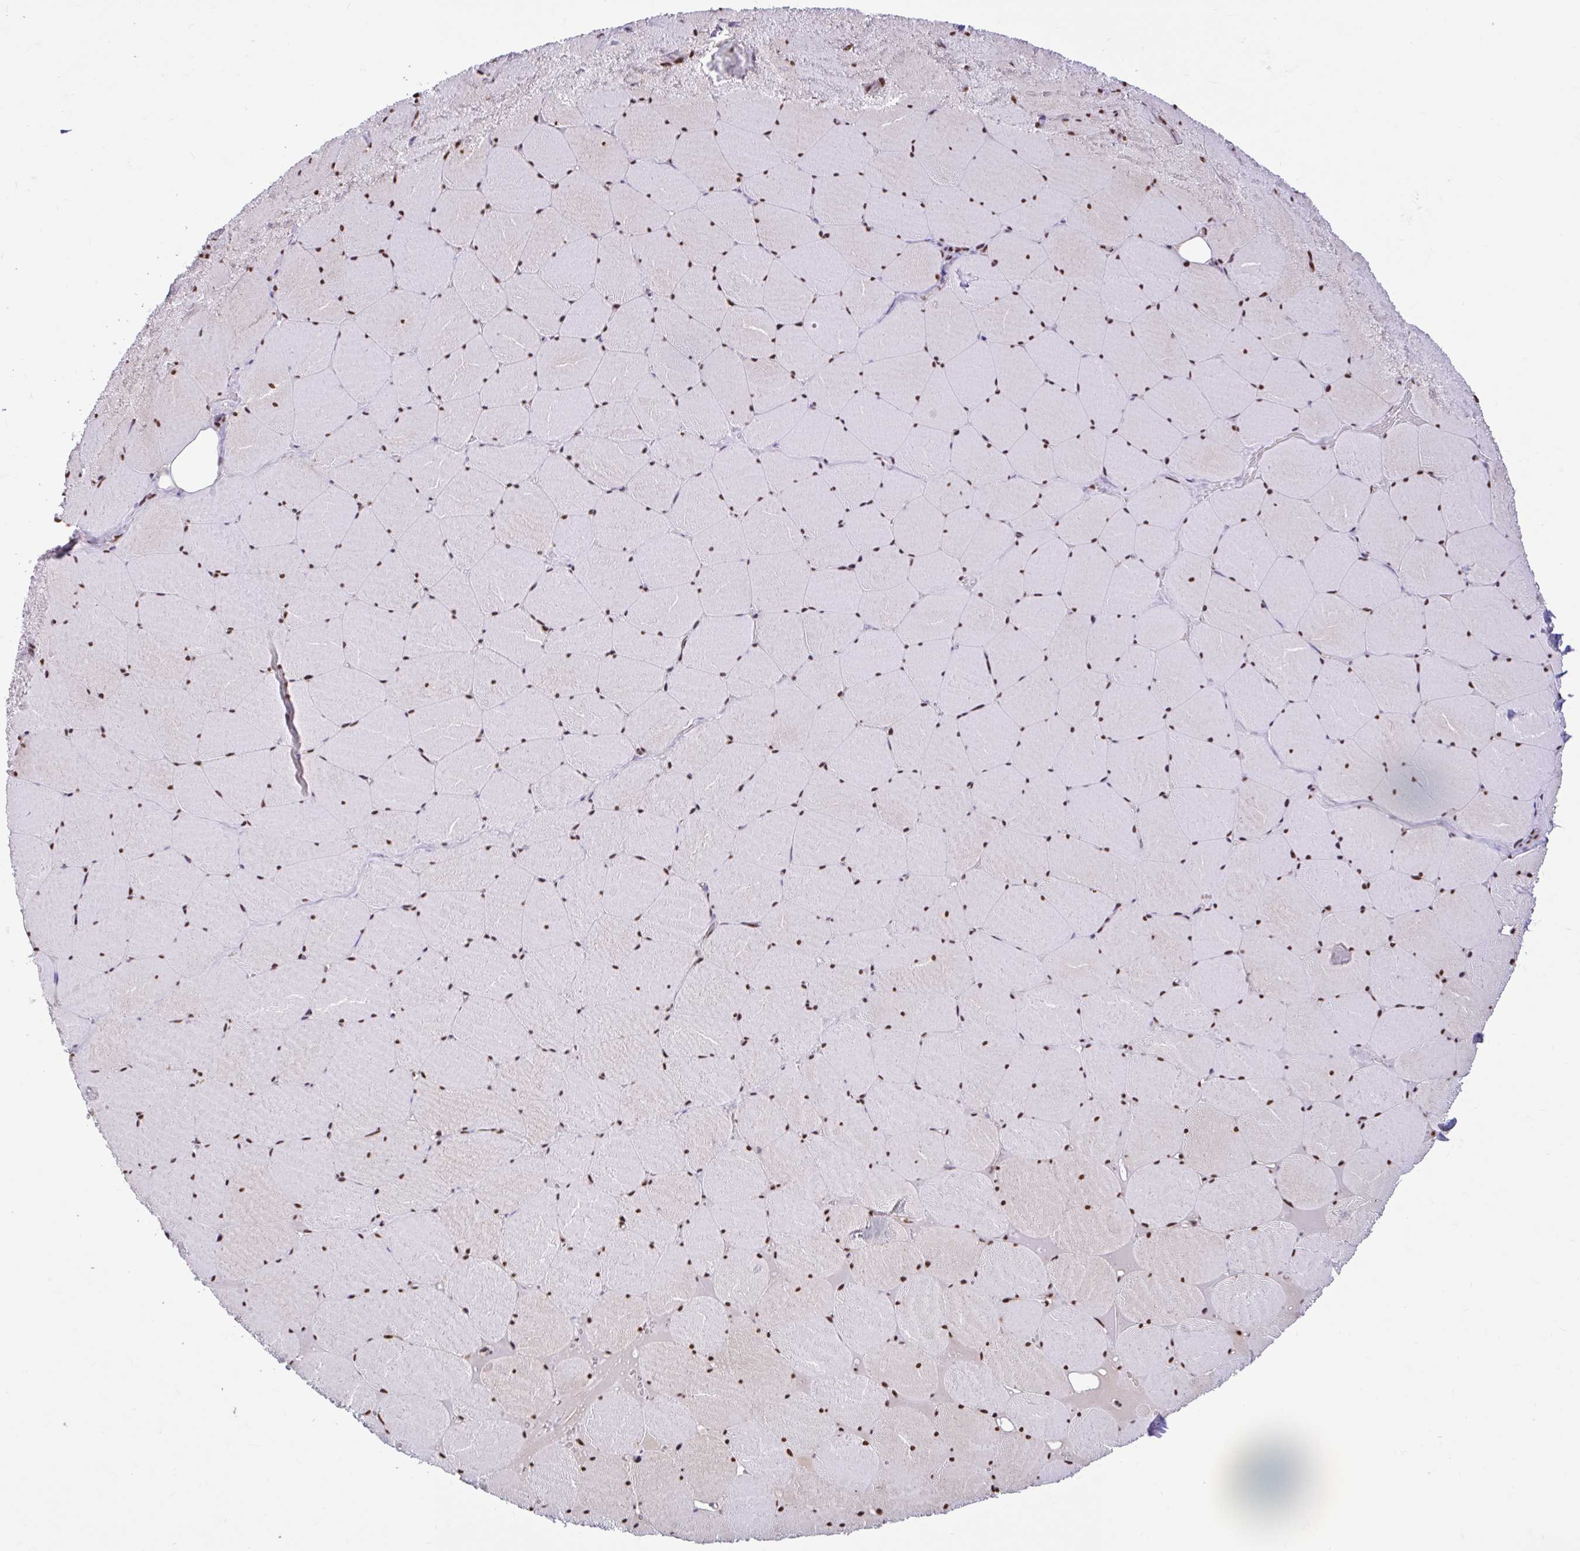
{"staining": {"intensity": "moderate", "quantity": ">75%", "location": "nuclear"}, "tissue": "skeletal muscle", "cell_type": "Myocytes", "image_type": "normal", "snomed": [{"axis": "morphology", "description": "Normal tissue, NOS"}, {"axis": "topography", "description": "Skeletal muscle"}, {"axis": "topography", "description": "Head-Neck"}], "caption": "Protein staining by immunohistochemistry demonstrates moderate nuclear staining in approximately >75% of myocytes in unremarkable skeletal muscle. (Stains: DAB (3,3'-diaminobenzidine) in brown, nuclei in blue, Microscopy: brightfield microscopy at high magnification).", "gene": "ABCA9", "patient": {"sex": "male", "age": 66}}